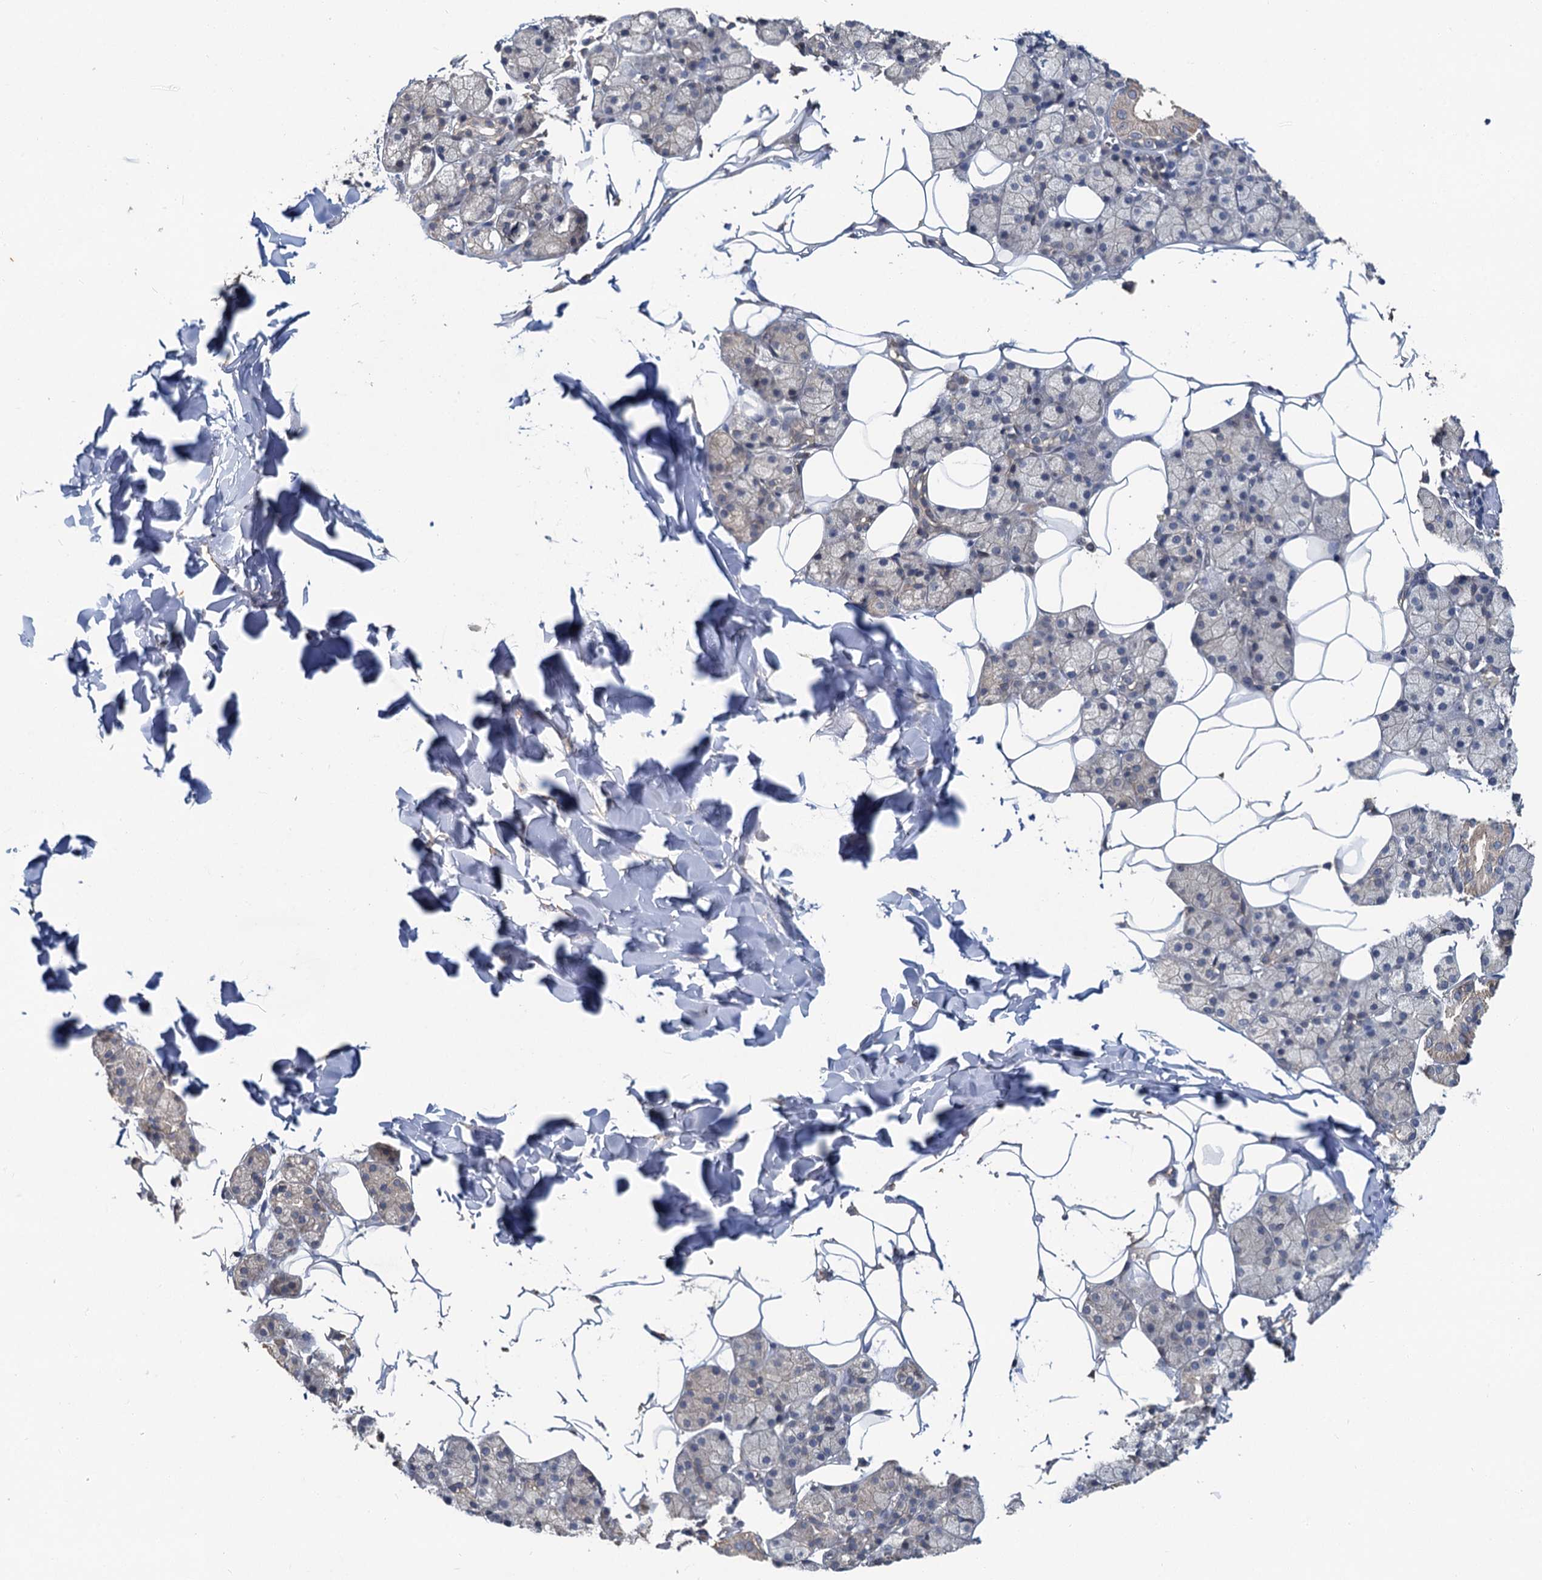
{"staining": {"intensity": "weak", "quantity": "<25%", "location": "cytoplasmic/membranous"}, "tissue": "salivary gland", "cell_type": "Glandular cells", "image_type": "normal", "snomed": [{"axis": "morphology", "description": "Normal tissue, NOS"}, {"axis": "topography", "description": "Salivary gland"}], "caption": "Human salivary gland stained for a protein using immunohistochemistry reveals no positivity in glandular cells.", "gene": "ZNF324", "patient": {"sex": "female", "age": 33}}